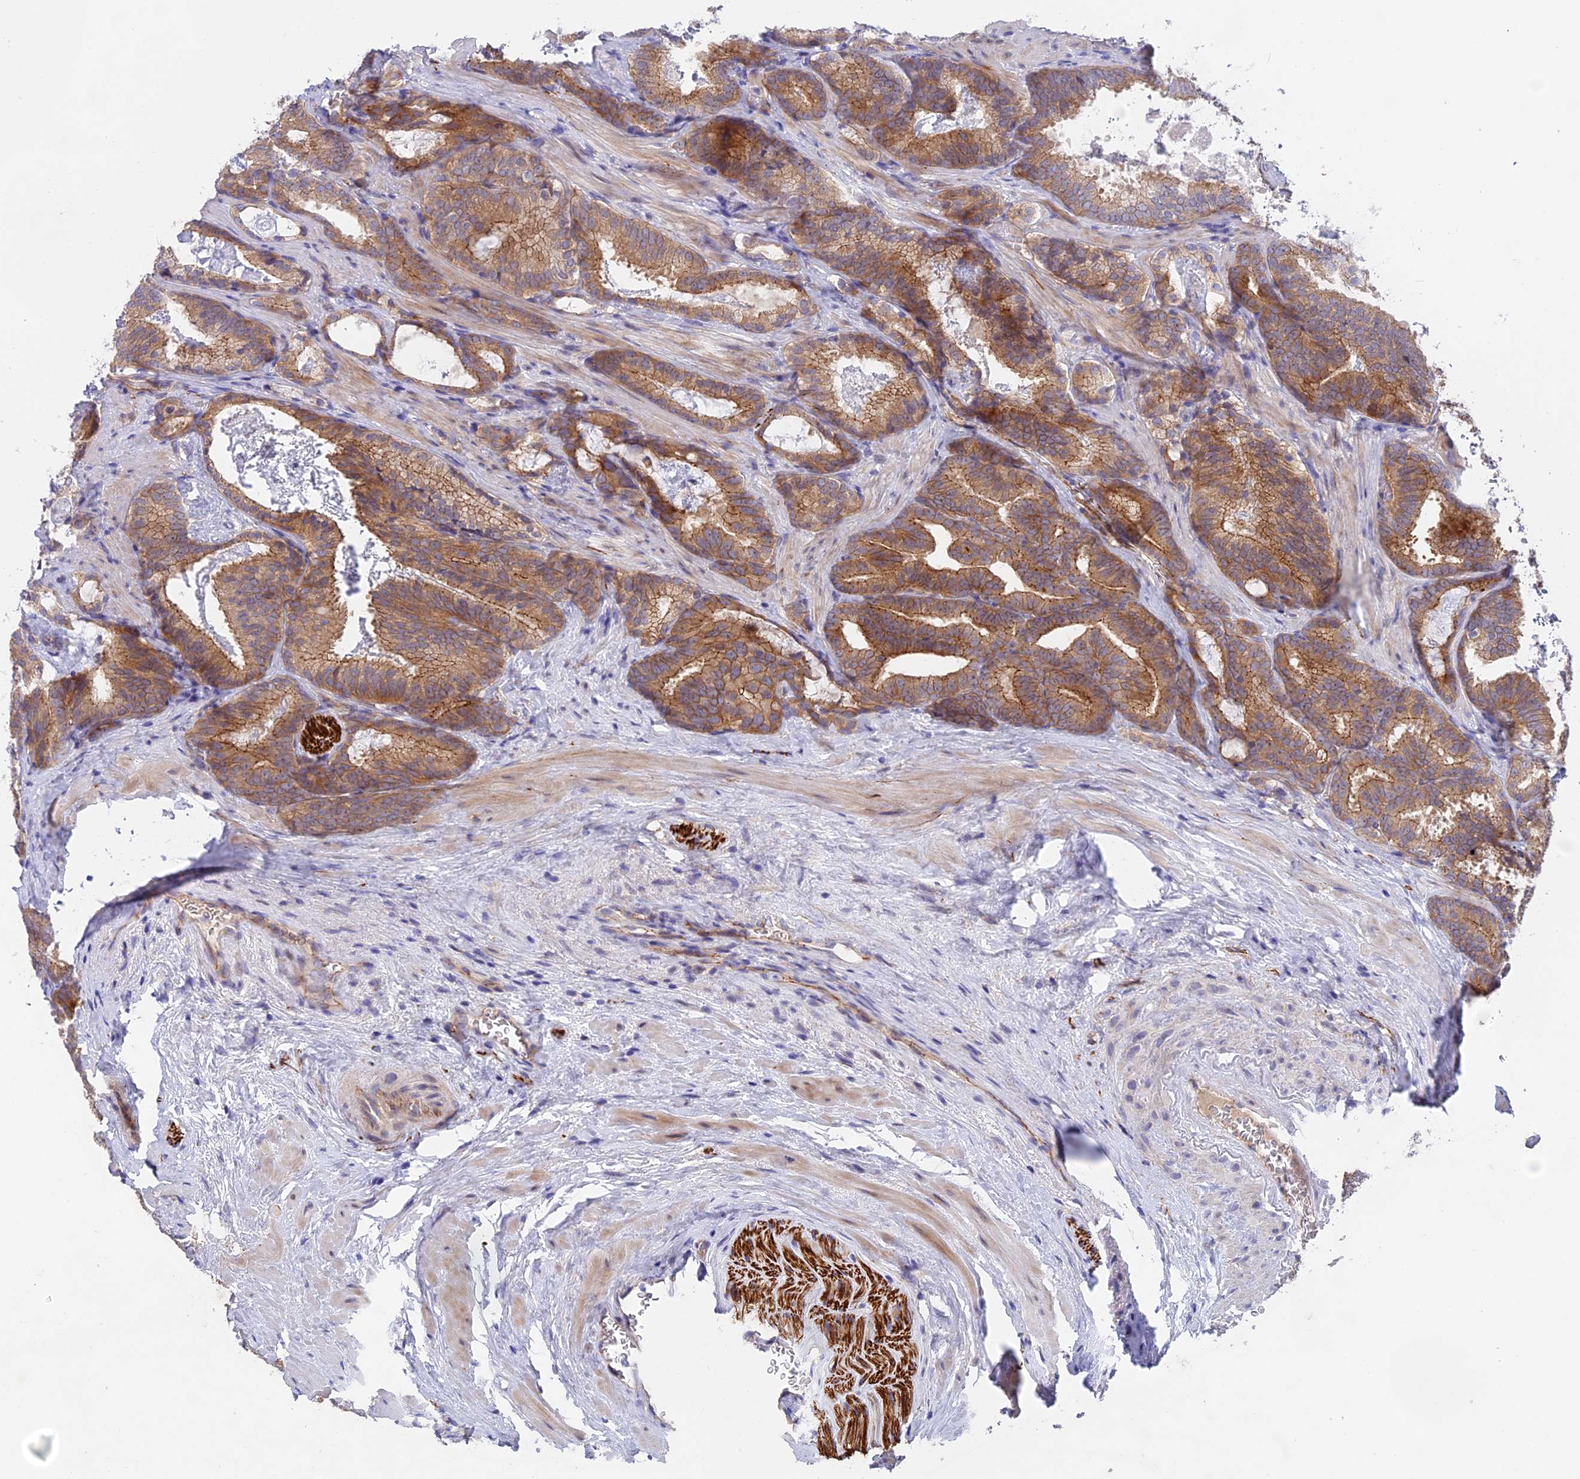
{"staining": {"intensity": "moderate", "quantity": ">75%", "location": "cytoplasmic/membranous"}, "tissue": "prostate cancer", "cell_type": "Tumor cells", "image_type": "cancer", "snomed": [{"axis": "morphology", "description": "Adenocarcinoma, Low grade"}, {"axis": "topography", "description": "Prostate"}], "caption": "Protein analysis of prostate cancer (low-grade adenocarcinoma) tissue exhibits moderate cytoplasmic/membranous positivity in about >75% of tumor cells. Nuclei are stained in blue.", "gene": "TENT4B", "patient": {"sex": "male", "age": 60}}